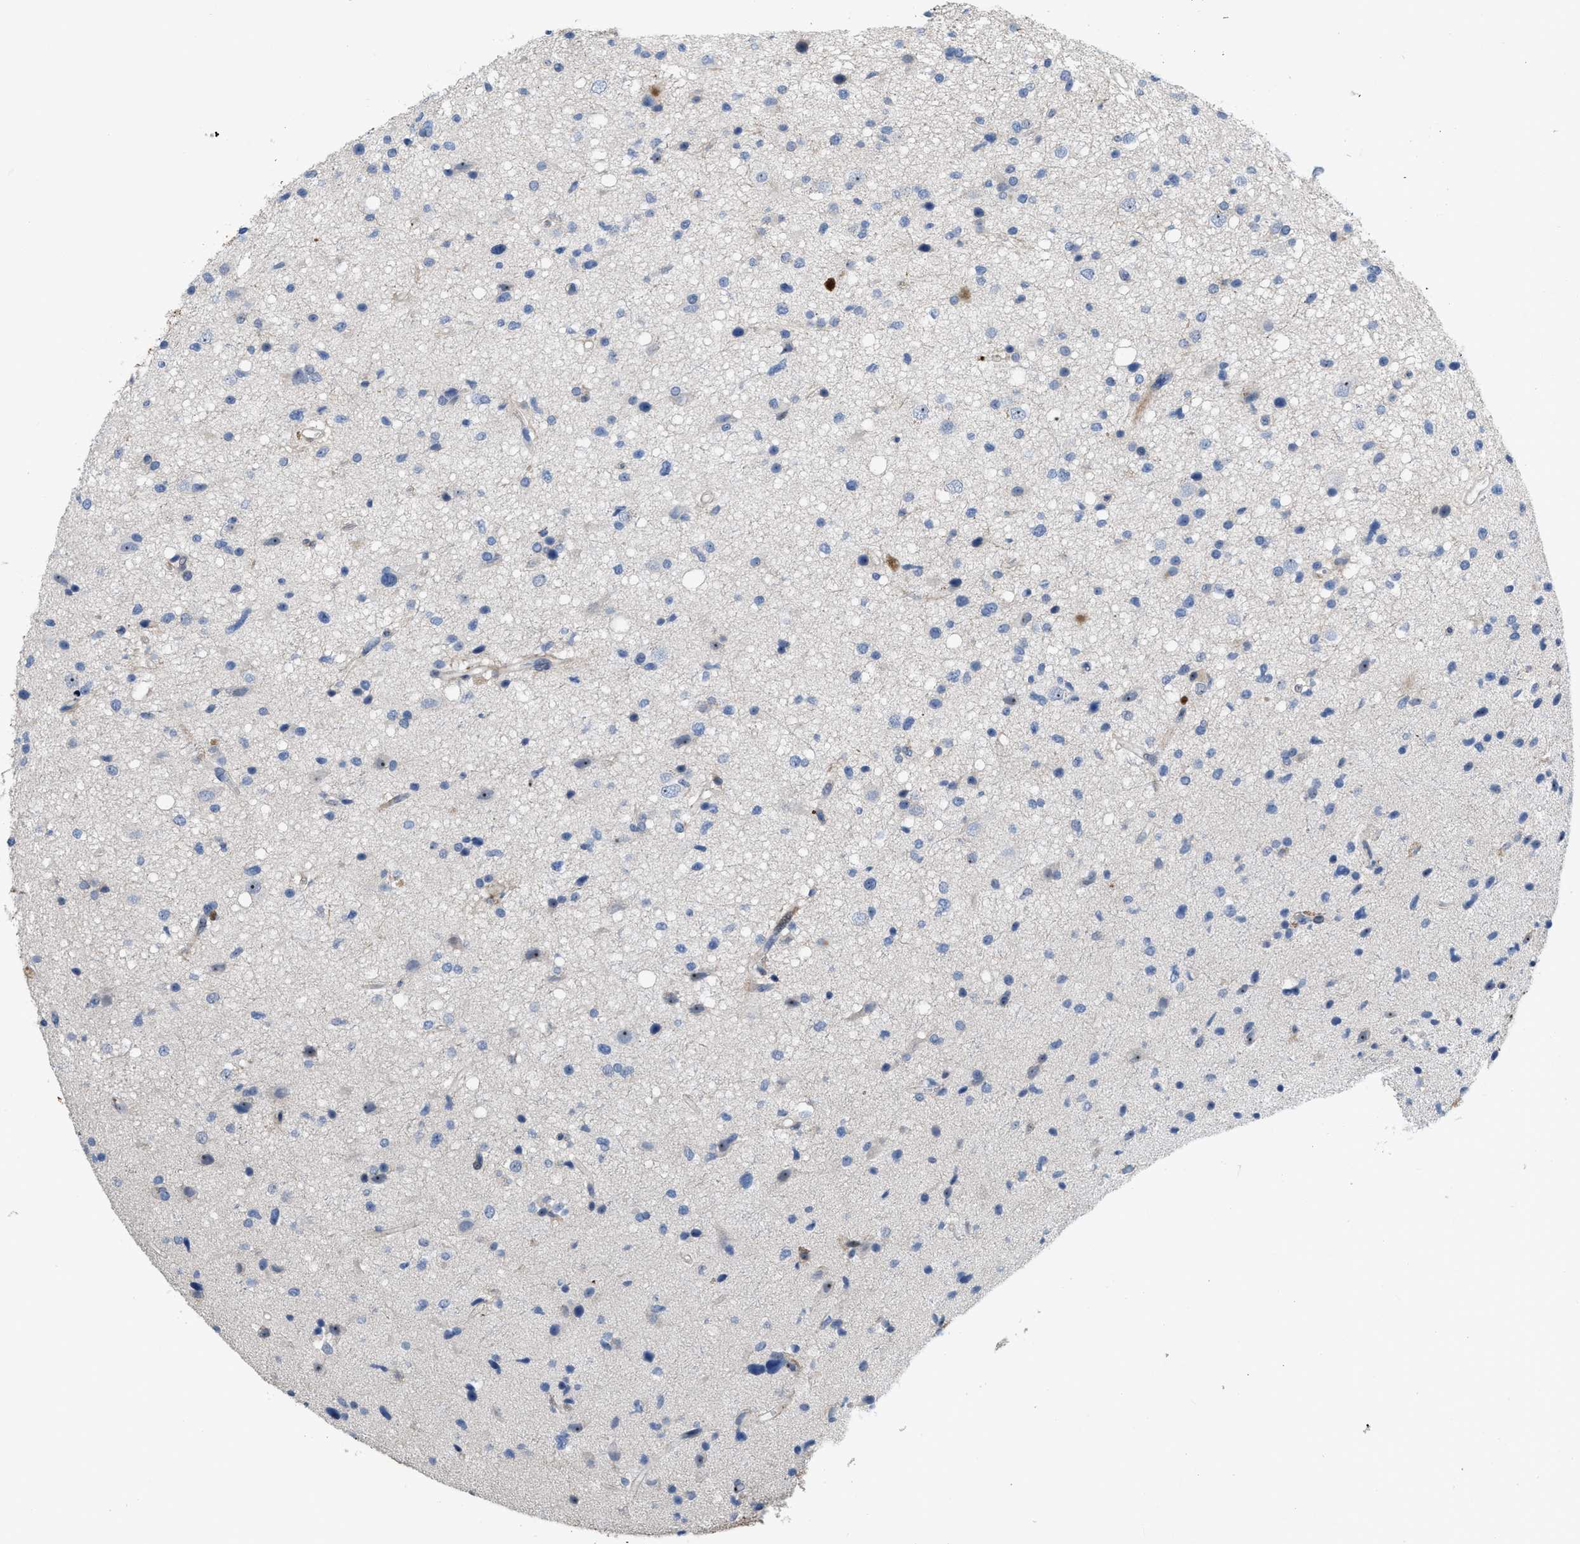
{"staining": {"intensity": "weak", "quantity": "<25%", "location": "nuclear"}, "tissue": "glioma", "cell_type": "Tumor cells", "image_type": "cancer", "snomed": [{"axis": "morphology", "description": "Glioma, malignant, High grade"}, {"axis": "topography", "description": "Brain"}], "caption": "IHC of malignant high-grade glioma demonstrates no expression in tumor cells.", "gene": "POLR1F", "patient": {"sex": "male", "age": 33}}